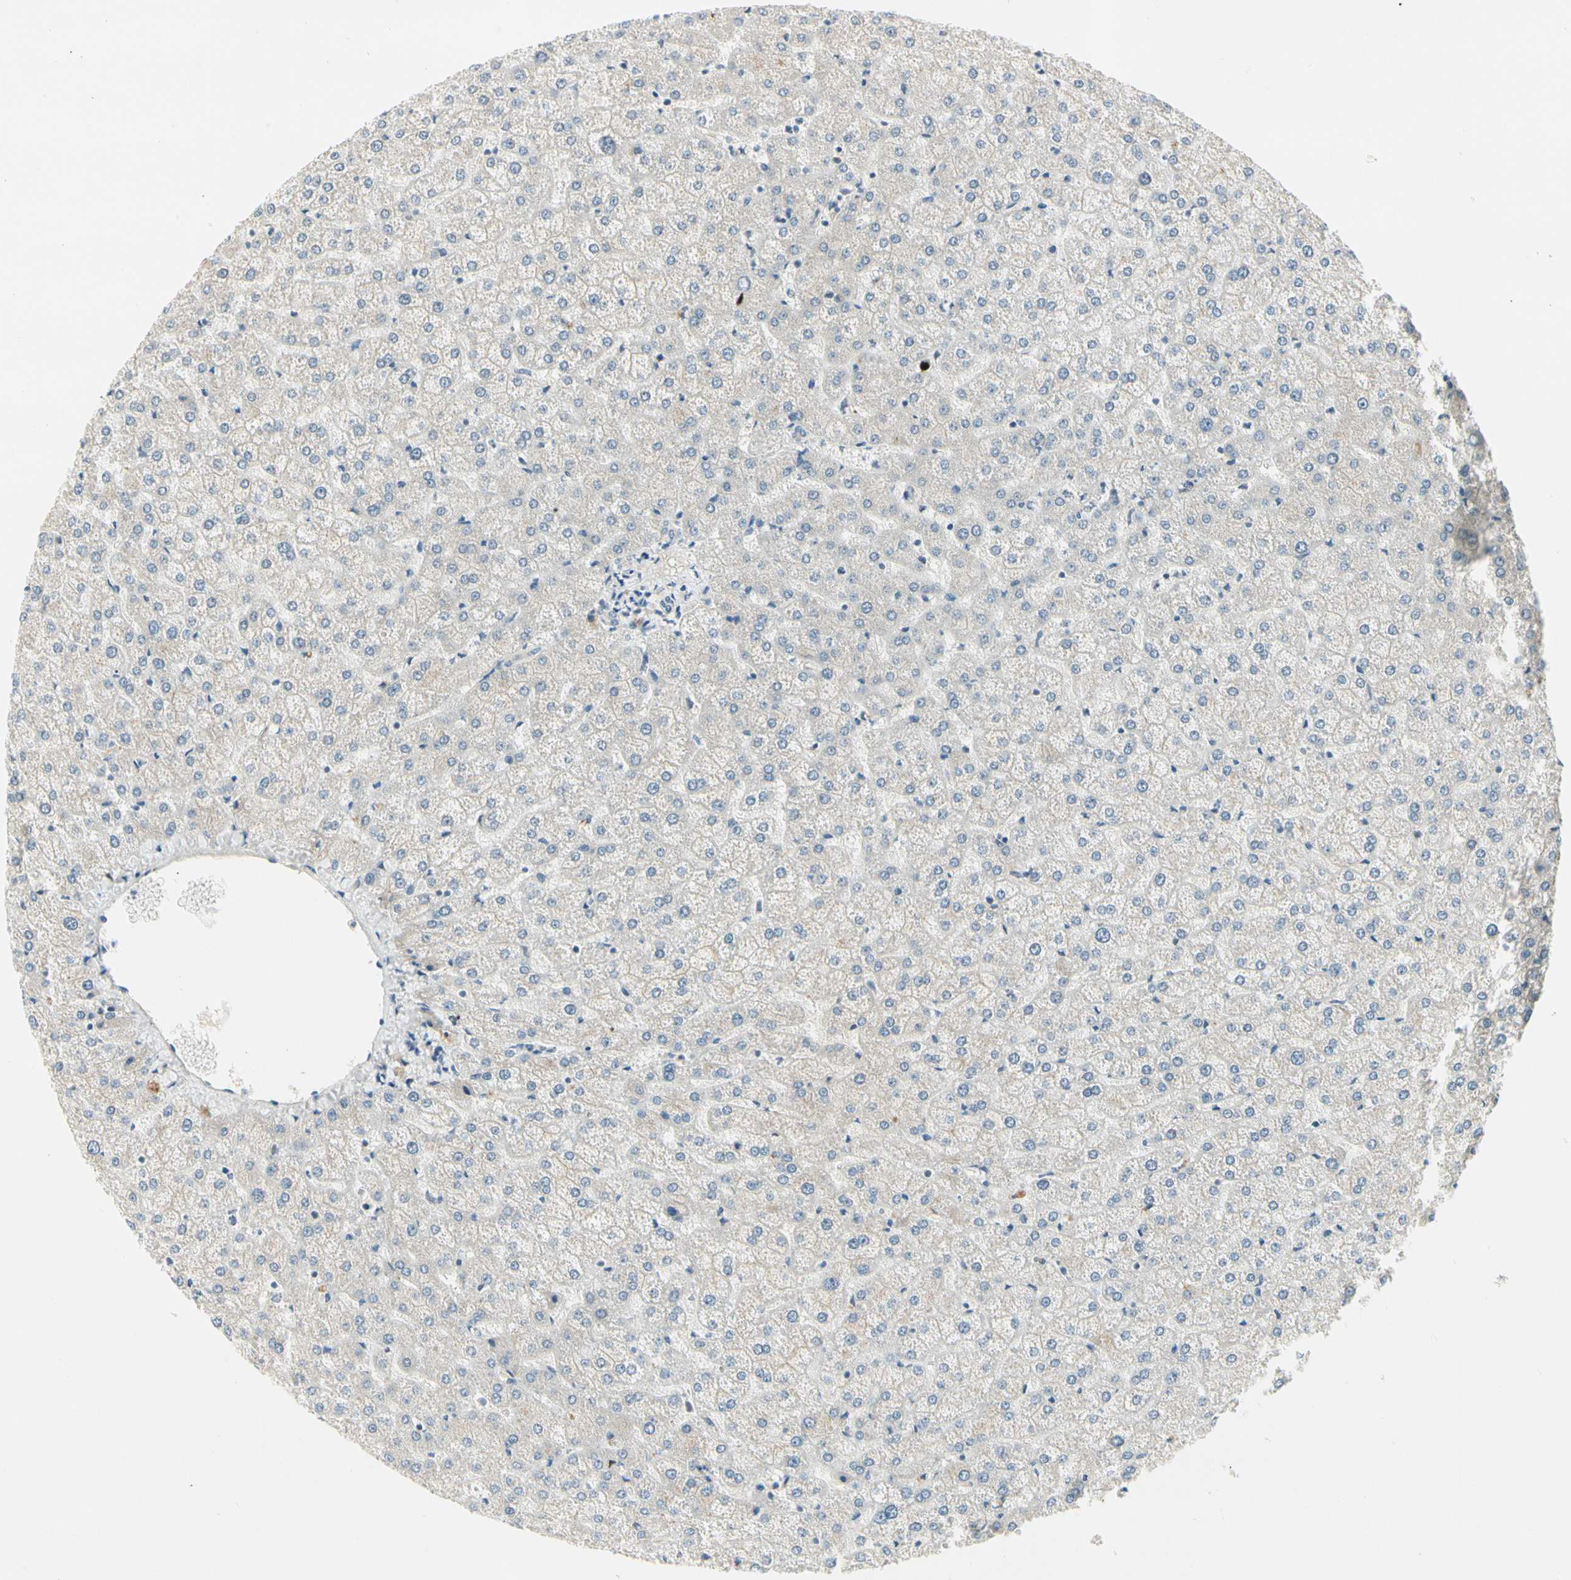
{"staining": {"intensity": "negative", "quantity": "none", "location": "none"}, "tissue": "liver", "cell_type": "Cholangiocytes", "image_type": "normal", "snomed": [{"axis": "morphology", "description": "Normal tissue, NOS"}, {"axis": "topography", "description": "Liver"}], "caption": "This is an immunohistochemistry (IHC) photomicrograph of benign human liver. There is no expression in cholangiocytes.", "gene": "PITX1", "patient": {"sex": "female", "age": 32}}